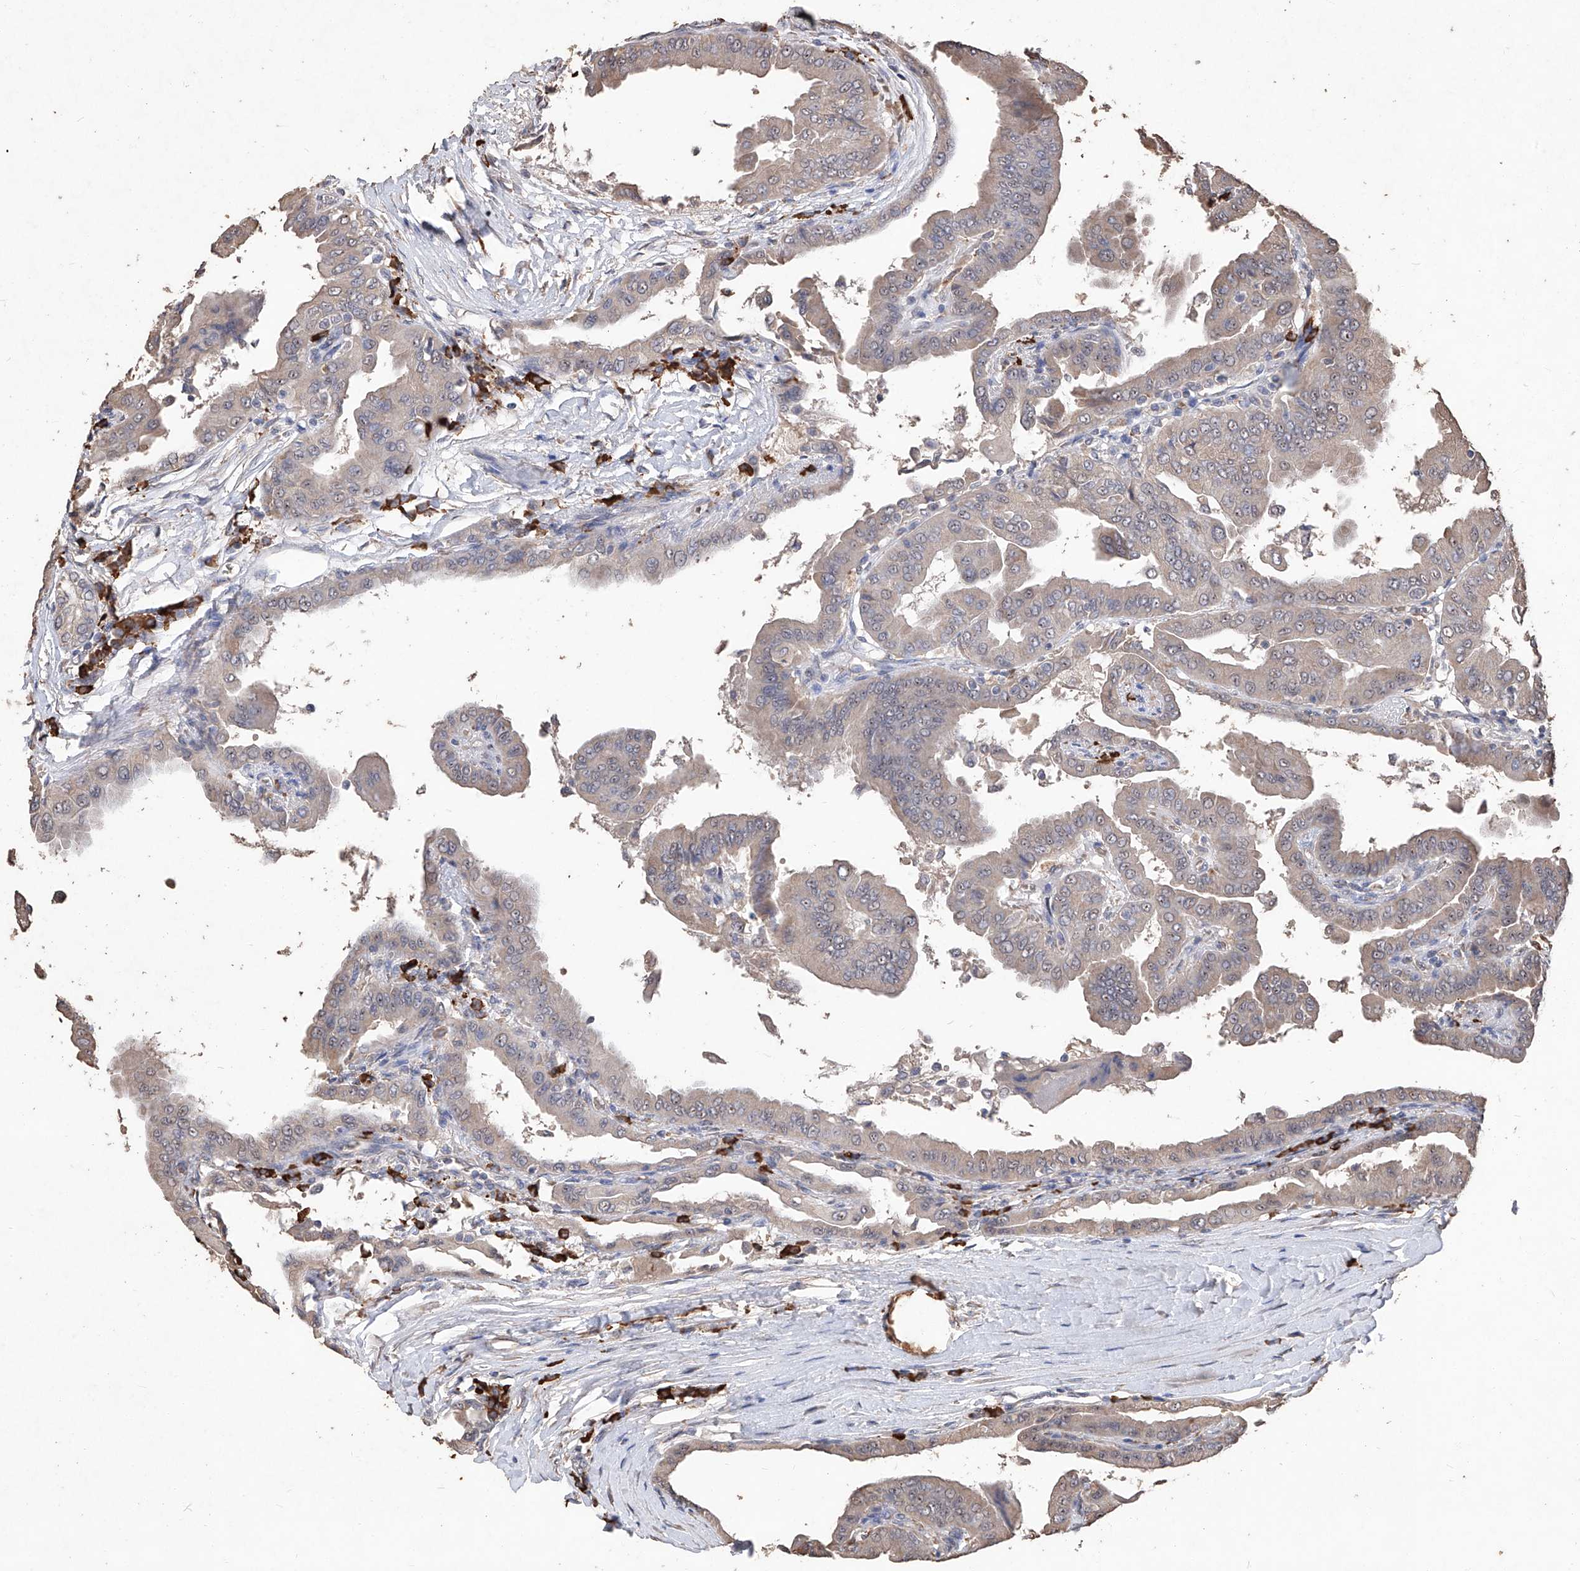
{"staining": {"intensity": "weak", "quantity": ">75%", "location": "cytoplasmic/membranous"}, "tissue": "thyroid cancer", "cell_type": "Tumor cells", "image_type": "cancer", "snomed": [{"axis": "morphology", "description": "Papillary adenocarcinoma, NOS"}, {"axis": "topography", "description": "Thyroid gland"}], "caption": "Protein expression analysis of human thyroid cancer reveals weak cytoplasmic/membranous positivity in about >75% of tumor cells. Using DAB (brown) and hematoxylin (blue) stains, captured at high magnification using brightfield microscopy.", "gene": "EML1", "patient": {"sex": "male", "age": 33}}